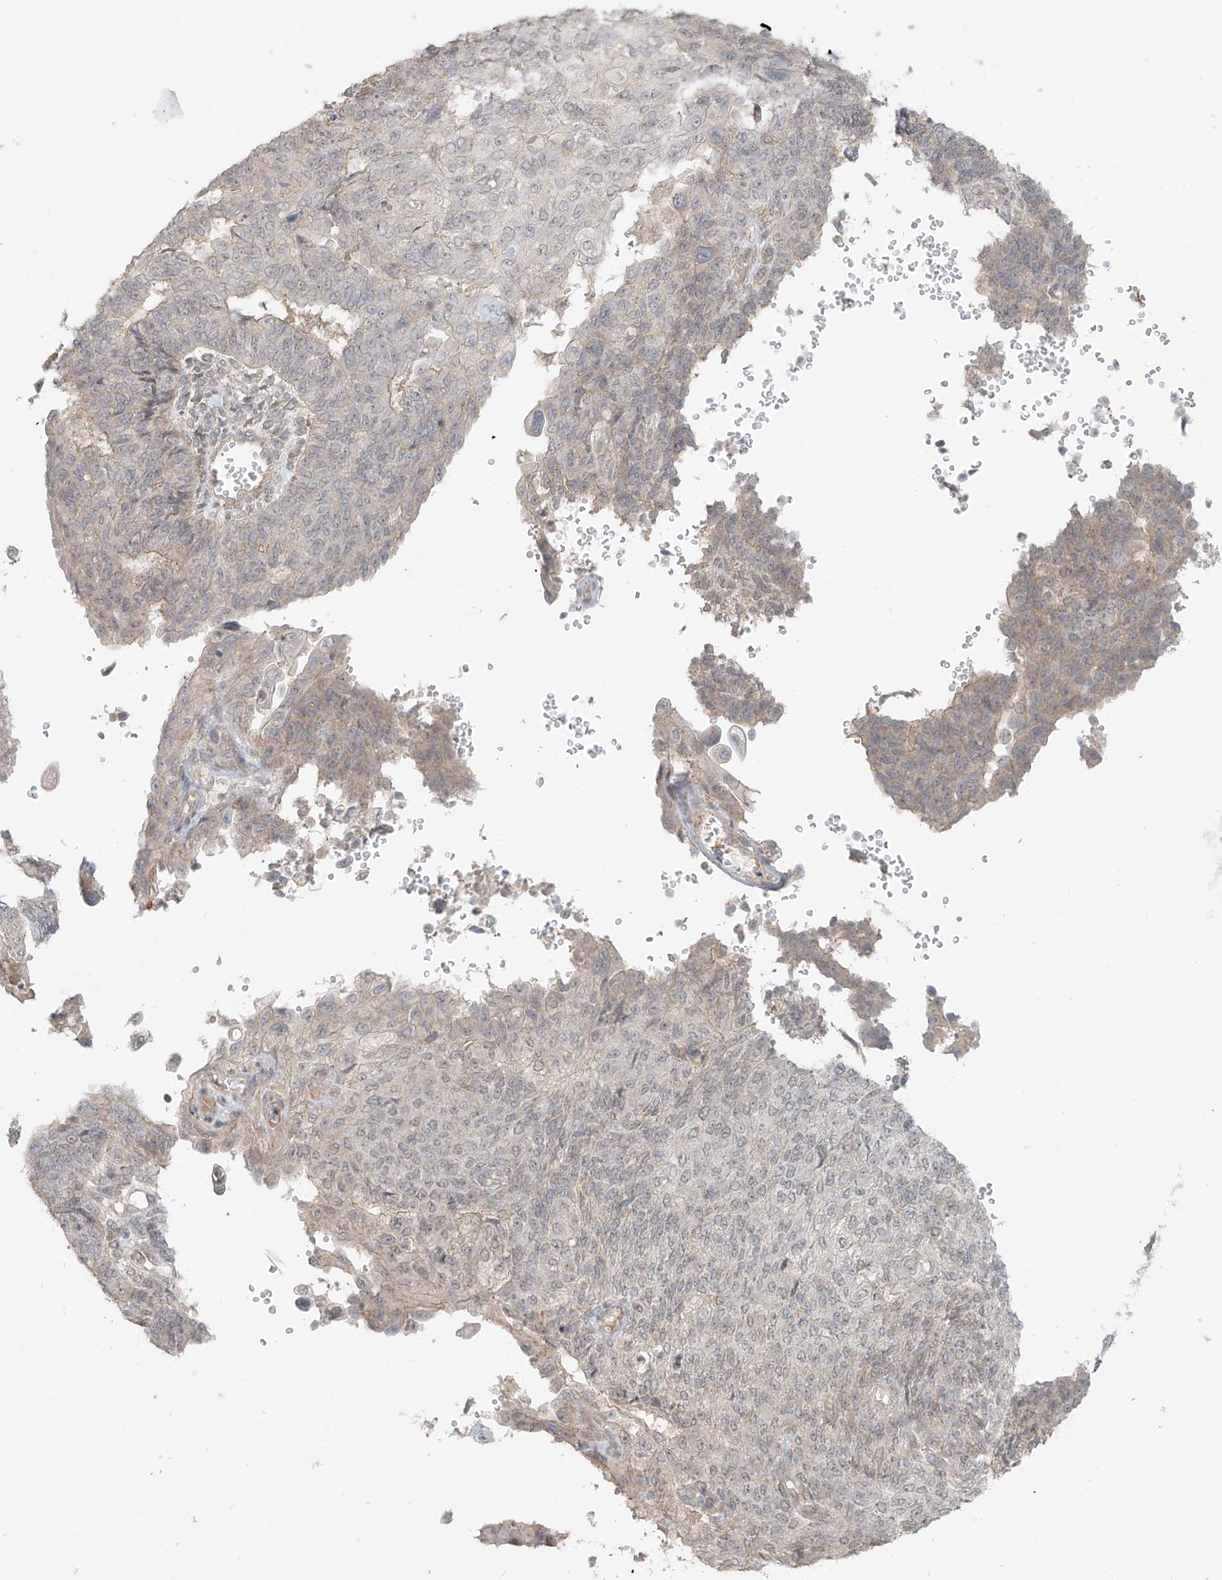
{"staining": {"intensity": "weak", "quantity": "<25%", "location": "cytoplasmic/membranous,nuclear"}, "tissue": "endometrial cancer", "cell_type": "Tumor cells", "image_type": "cancer", "snomed": [{"axis": "morphology", "description": "Adenocarcinoma, NOS"}, {"axis": "topography", "description": "Endometrium"}], "caption": "Tumor cells show no significant protein expression in endometrial cancer (adenocarcinoma).", "gene": "ABCD1", "patient": {"sex": "female", "age": 32}}